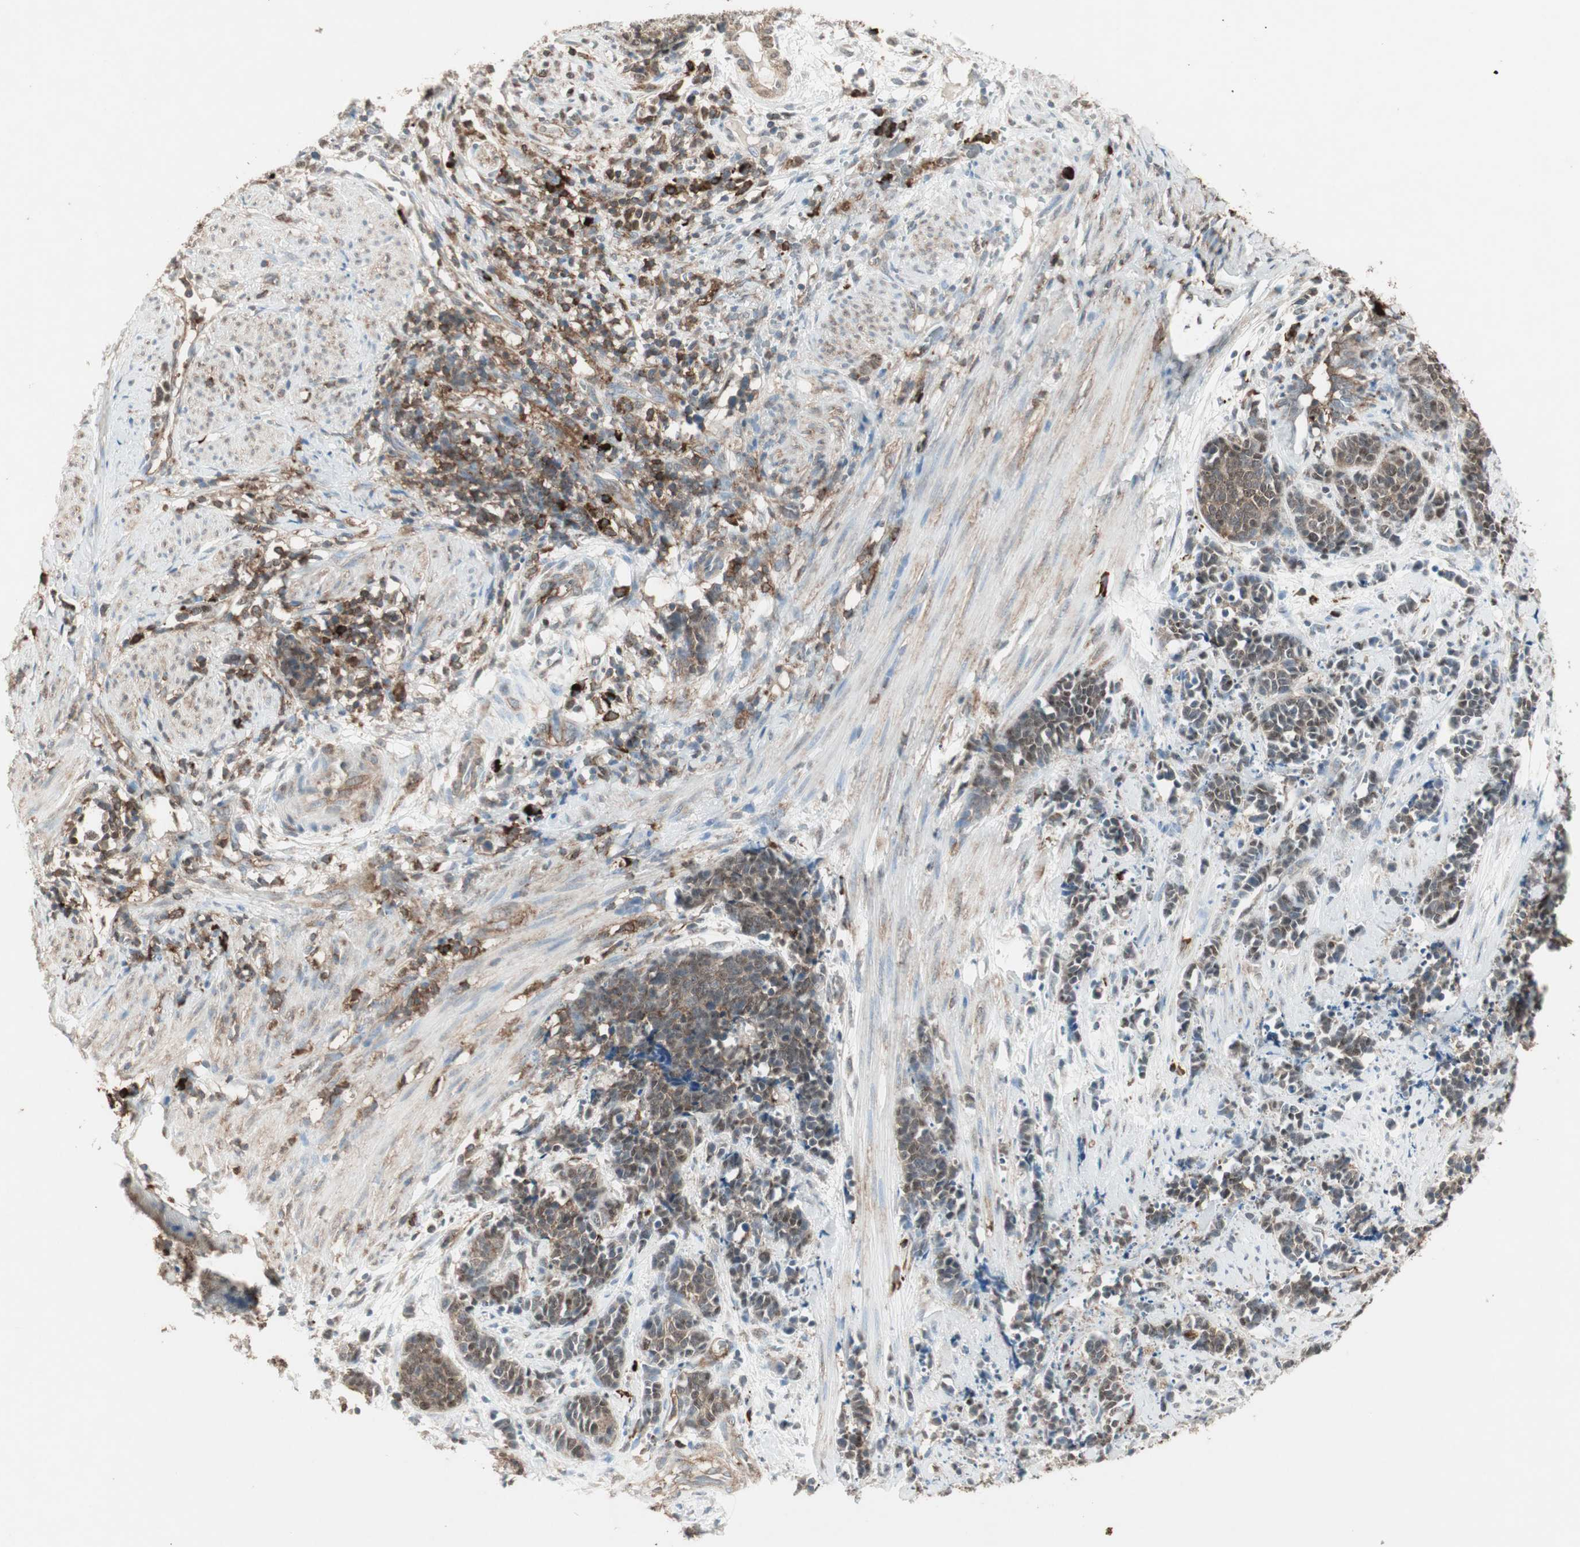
{"staining": {"intensity": "moderate", "quantity": ">75%", "location": "cytoplasmic/membranous,nuclear"}, "tissue": "cervical cancer", "cell_type": "Tumor cells", "image_type": "cancer", "snomed": [{"axis": "morphology", "description": "Squamous cell carcinoma, NOS"}, {"axis": "topography", "description": "Cervix"}], "caption": "Immunohistochemistry of human cervical squamous cell carcinoma reveals medium levels of moderate cytoplasmic/membranous and nuclear staining in about >75% of tumor cells.", "gene": "MMP3", "patient": {"sex": "female", "age": 35}}